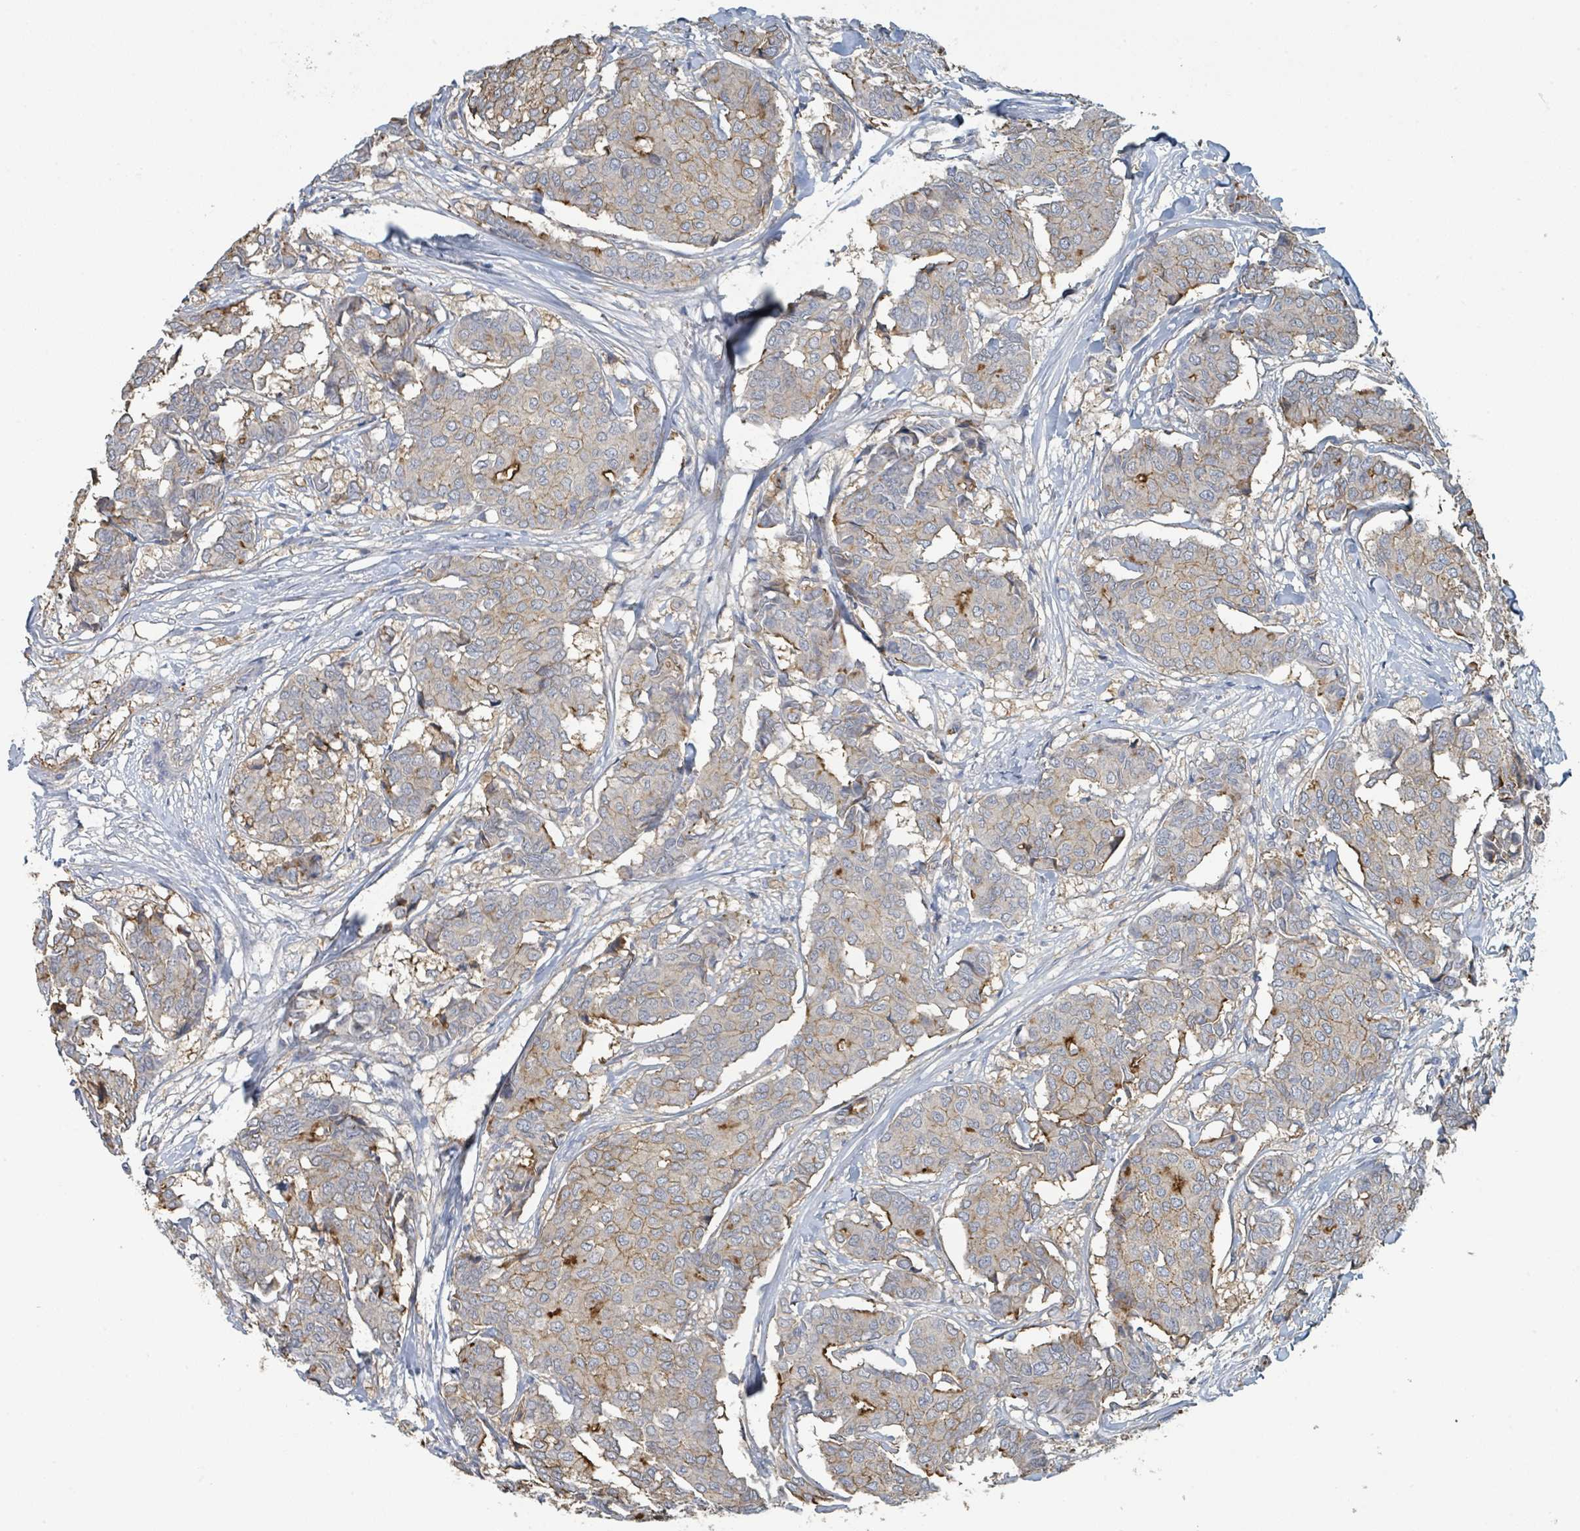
{"staining": {"intensity": "strong", "quantity": "<25%", "location": "cytoplasmic/membranous"}, "tissue": "breast cancer", "cell_type": "Tumor cells", "image_type": "cancer", "snomed": [{"axis": "morphology", "description": "Duct carcinoma"}, {"axis": "topography", "description": "Breast"}], "caption": "The photomicrograph exhibits immunohistochemical staining of breast invasive ductal carcinoma. There is strong cytoplasmic/membranous staining is present in approximately <25% of tumor cells.", "gene": "LRRC42", "patient": {"sex": "female", "age": 75}}